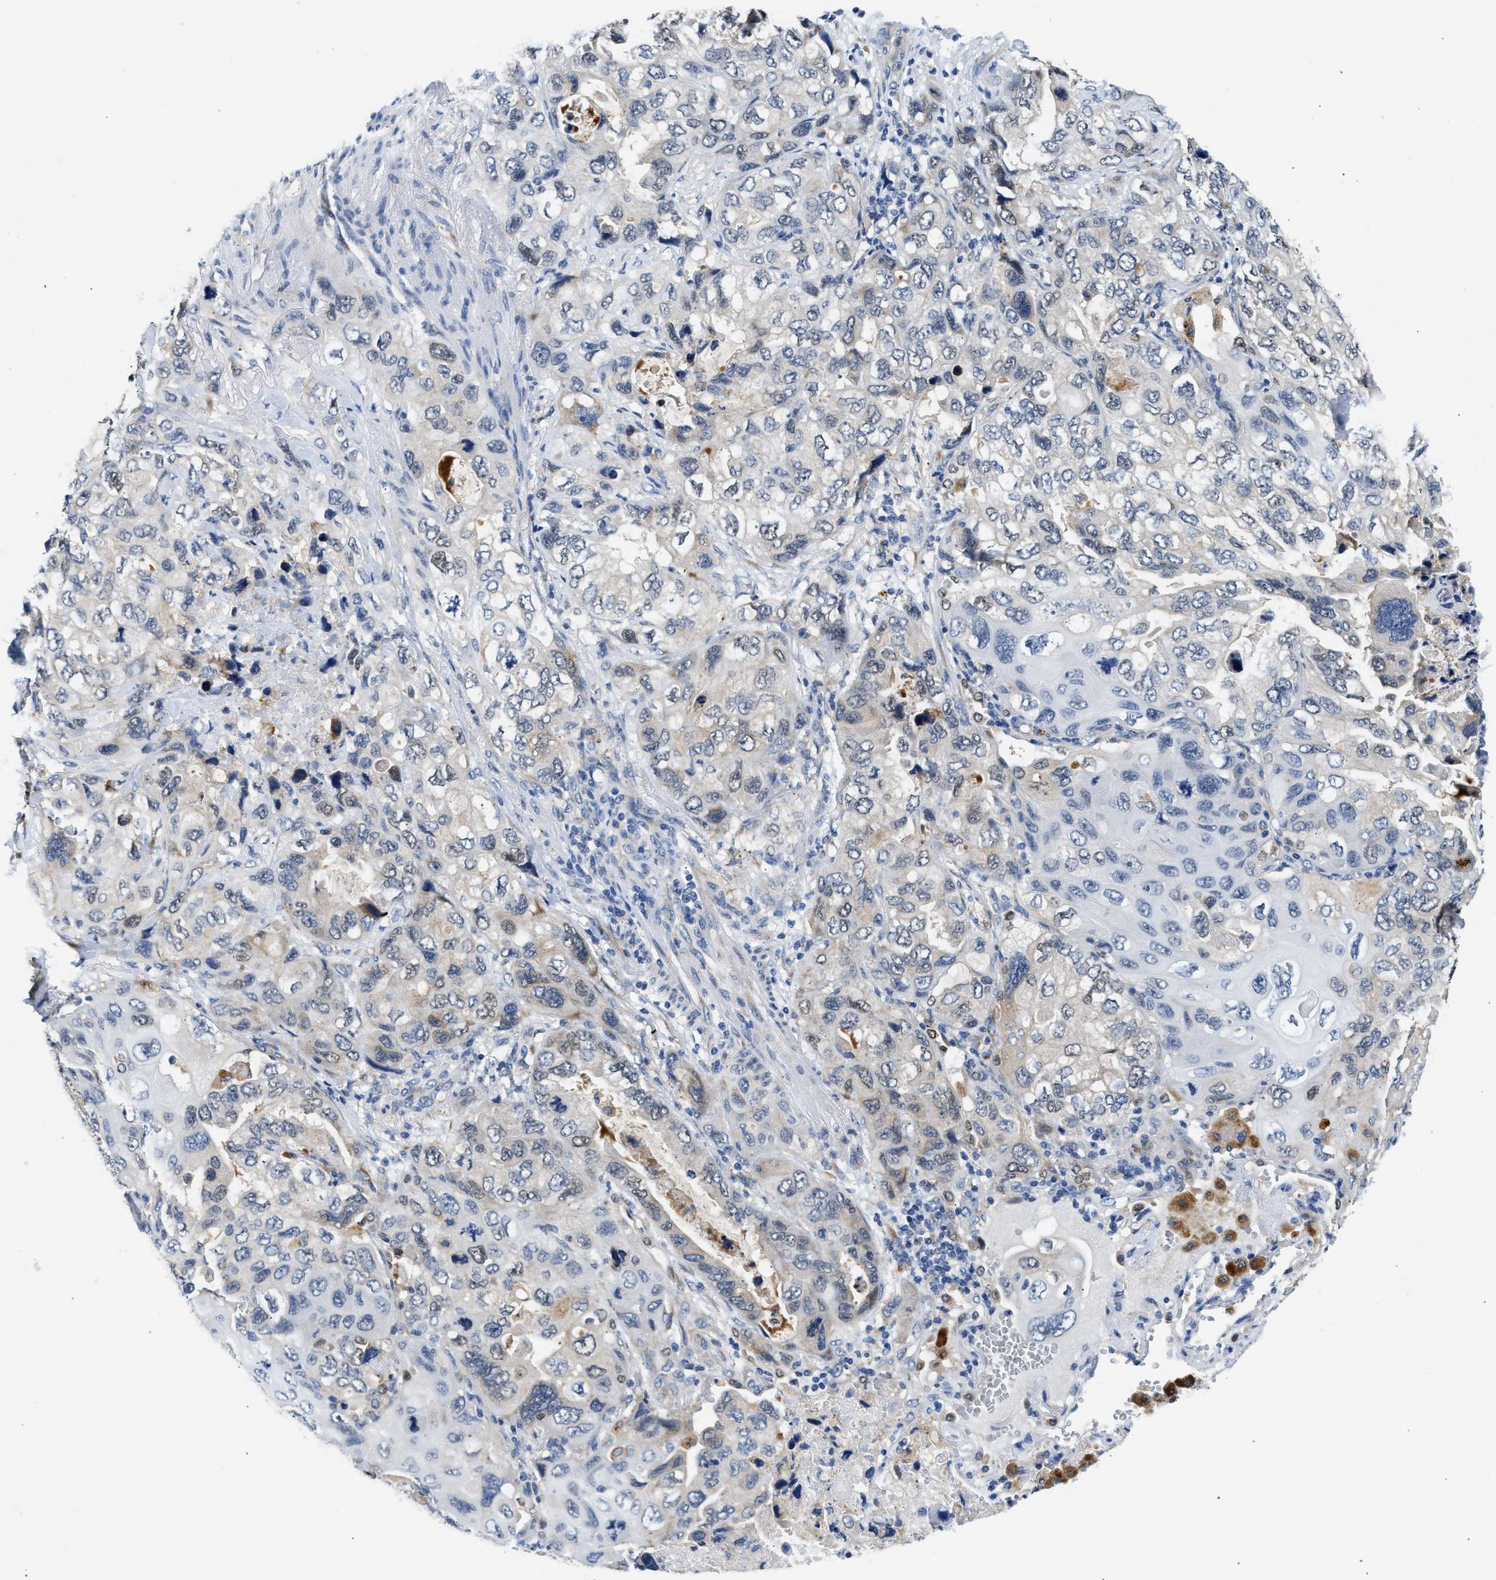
{"staining": {"intensity": "negative", "quantity": "none", "location": "none"}, "tissue": "lung cancer", "cell_type": "Tumor cells", "image_type": "cancer", "snomed": [{"axis": "morphology", "description": "Squamous cell carcinoma, NOS"}, {"axis": "topography", "description": "Lung"}], "caption": "High magnification brightfield microscopy of squamous cell carcinoma (lung) stained with DAB (brown) and counterstained with hematoxylin (blue): tumor cells show no significant expression. Brightfield microscopy of immunohistochemistry (IHC) stained with DAB (brown) and hematoxylin (blue), captured at high magnification.", "gene": "PPM1L", "patient": {"sex": "female", "age": 73}}